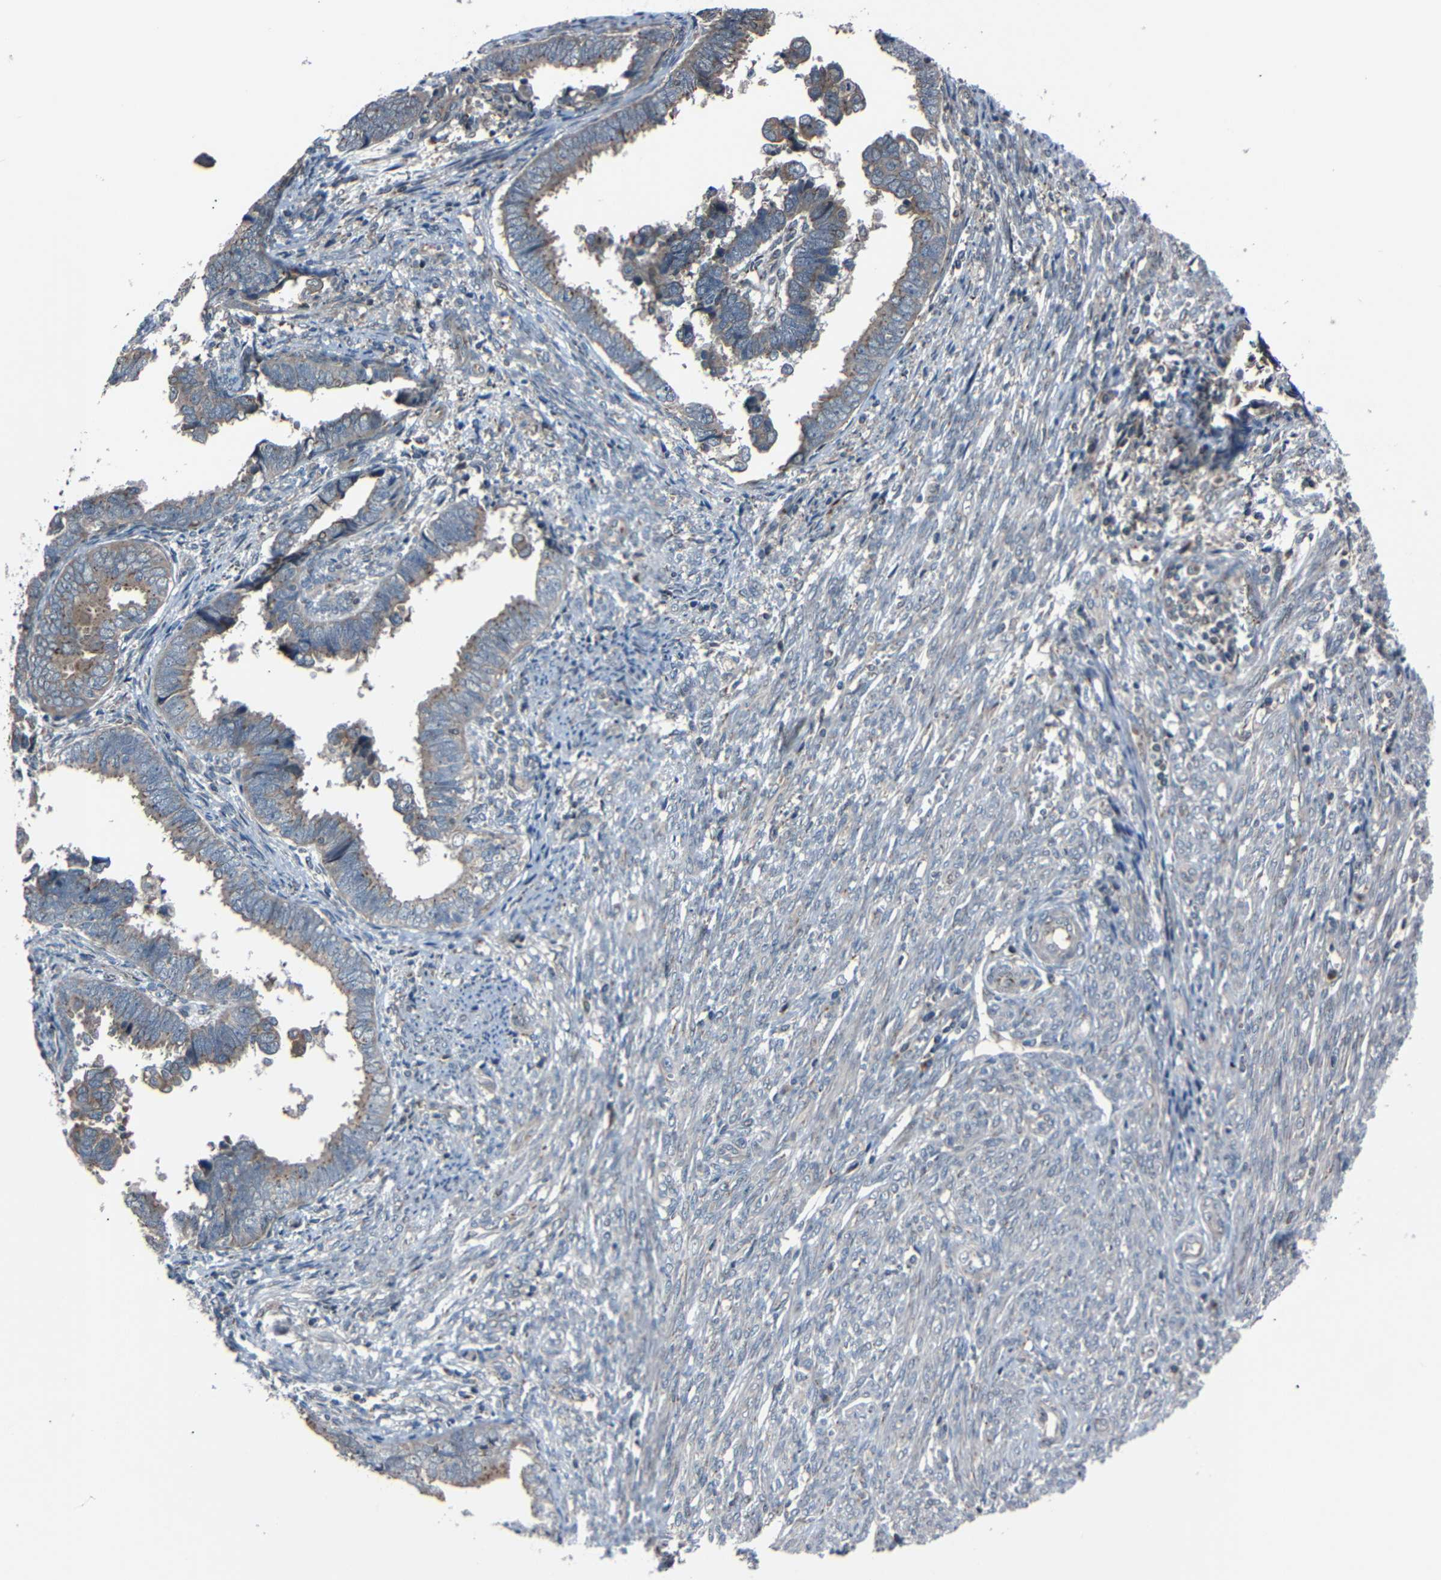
{"staining": {"intensity": "strong", "quantity": "<25%", "location": "cytoplasmic/membranous"}, "tissue": "endometrial cancer", "cell_type": "Tumor cells", "image_type": "cancer", "snomed": [{"axis": "morphology", "description": "Adenocarcinoma, NOS"}, {"axis": "topography", "description": "Endometrium"}], "caption": "A photomicrograph of endometrial cancer stained for a protein shows strong cytoplasmic/membranous brown staining in tumor cells.", "gene": "AKAP9", "patient": {"sex": "female", "age": 75}}